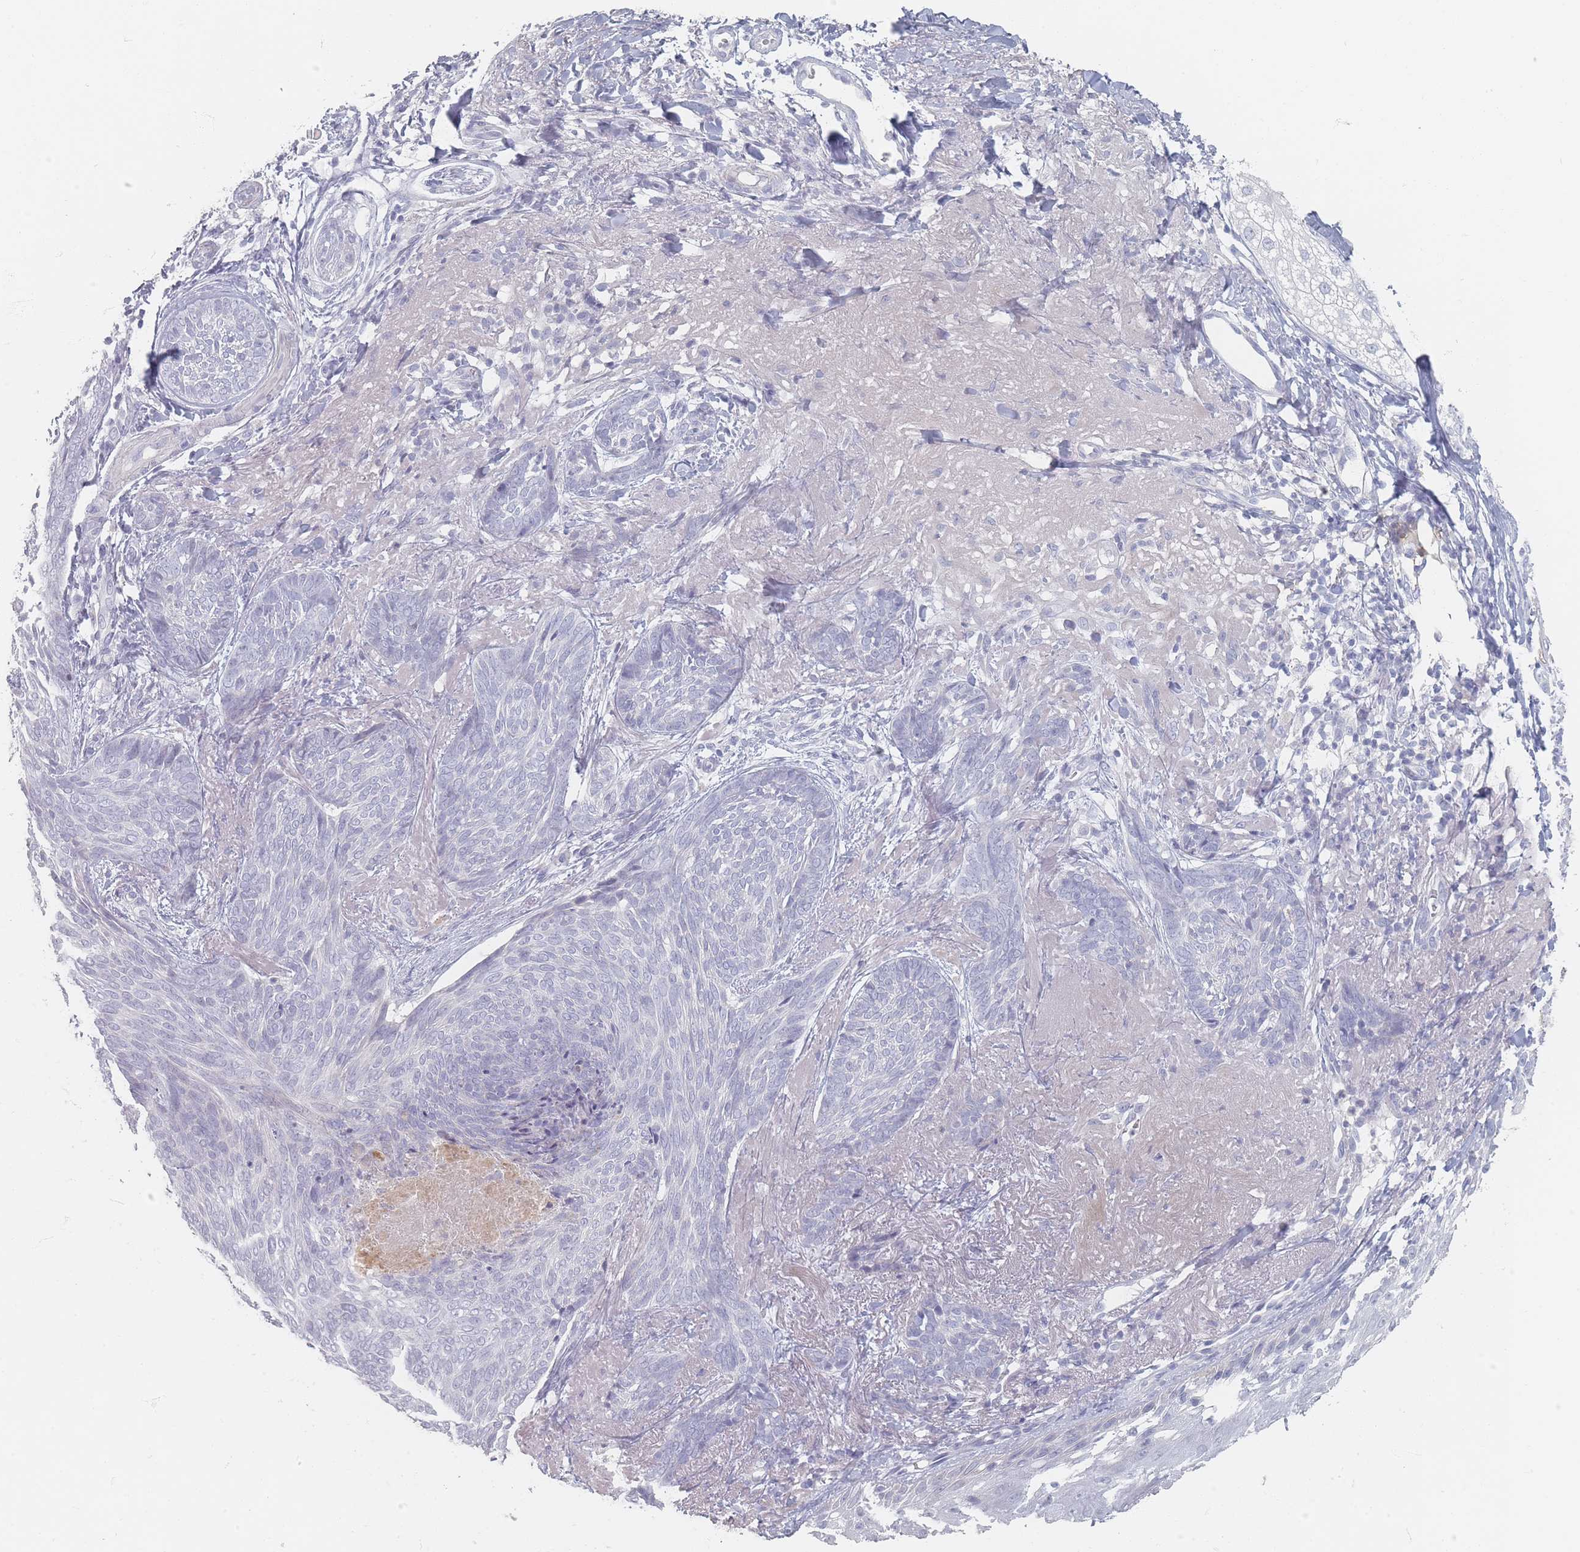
{"staining": {"intensity": "negative", "quantity": "none", "location": "none"}, "tissue": "skin cancer", "cell_type": "Tumor cells", "image_type": "cancer", "snomed": [{"axis": "morphology", "description": "Basal cell carcinoma"}, {"axis": "topography", "description": "Skin"}], "caption": "Skin cancer stained for a protein using immunohistochemistry (IHC) exhibits no expression tumor cells.", "gene": "CD37", "patient": {"sex": "female", "age": 86}}